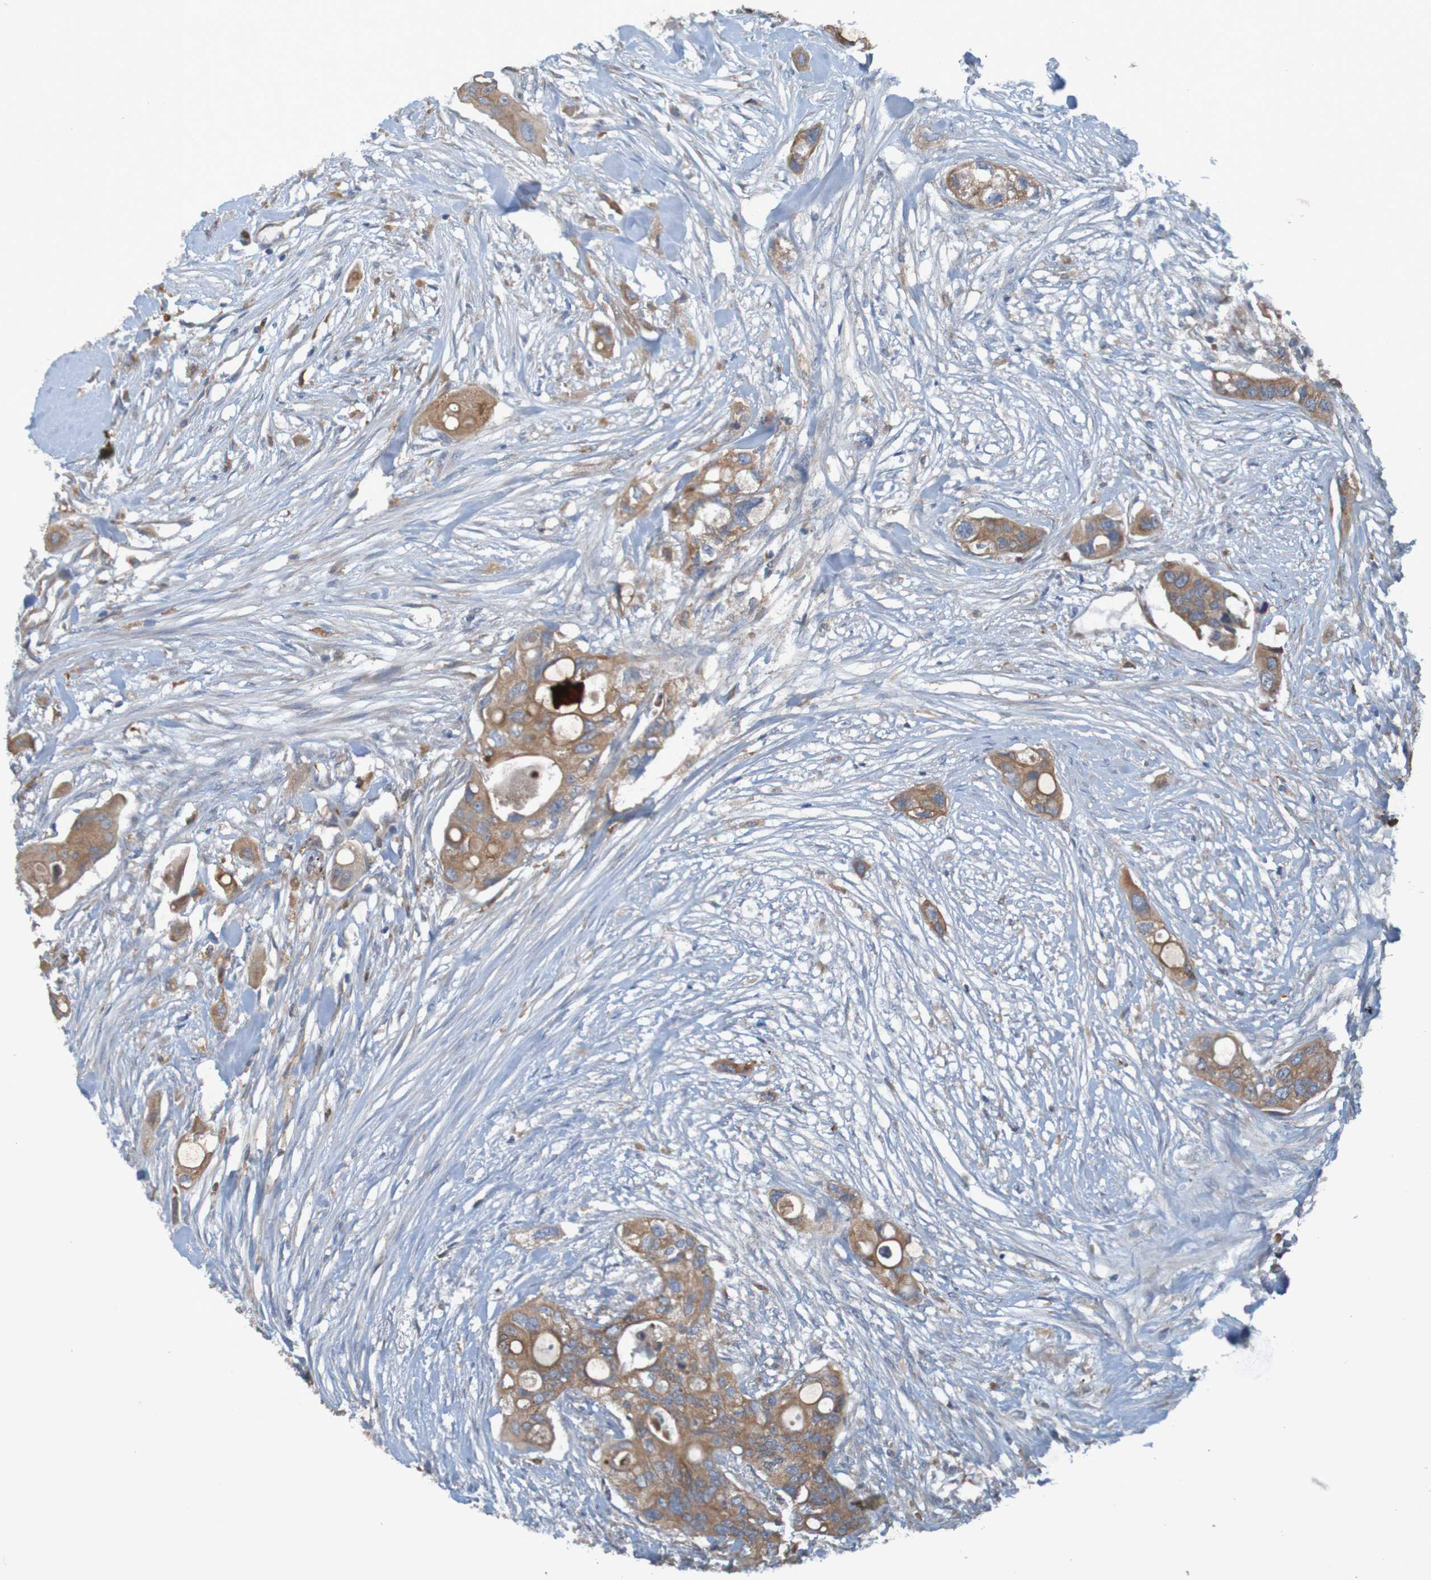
{"staining": {"intensity": "moderate", "quantity": ">75%", "location": "cytoplasmic/membranous"}, "tissue": "colorectal cancer", "cell_type": "Tumor cells", "image_type": "cancer", "snomed": [{"axis": "morphology", "description": "Adenocarcinoma, NOS"}, {"axis": "topography", "description": "Colon"}], "caption": "Moderate cytoplasmic/membranous protein positivity is present in approximately >75% of tumor cells in colorectal cancer. (brown staining indicates protein expression, while blue staining denotes nuclei).", "gene": "DNAJC4", "patient": {"sex": "female", "age": 57}}